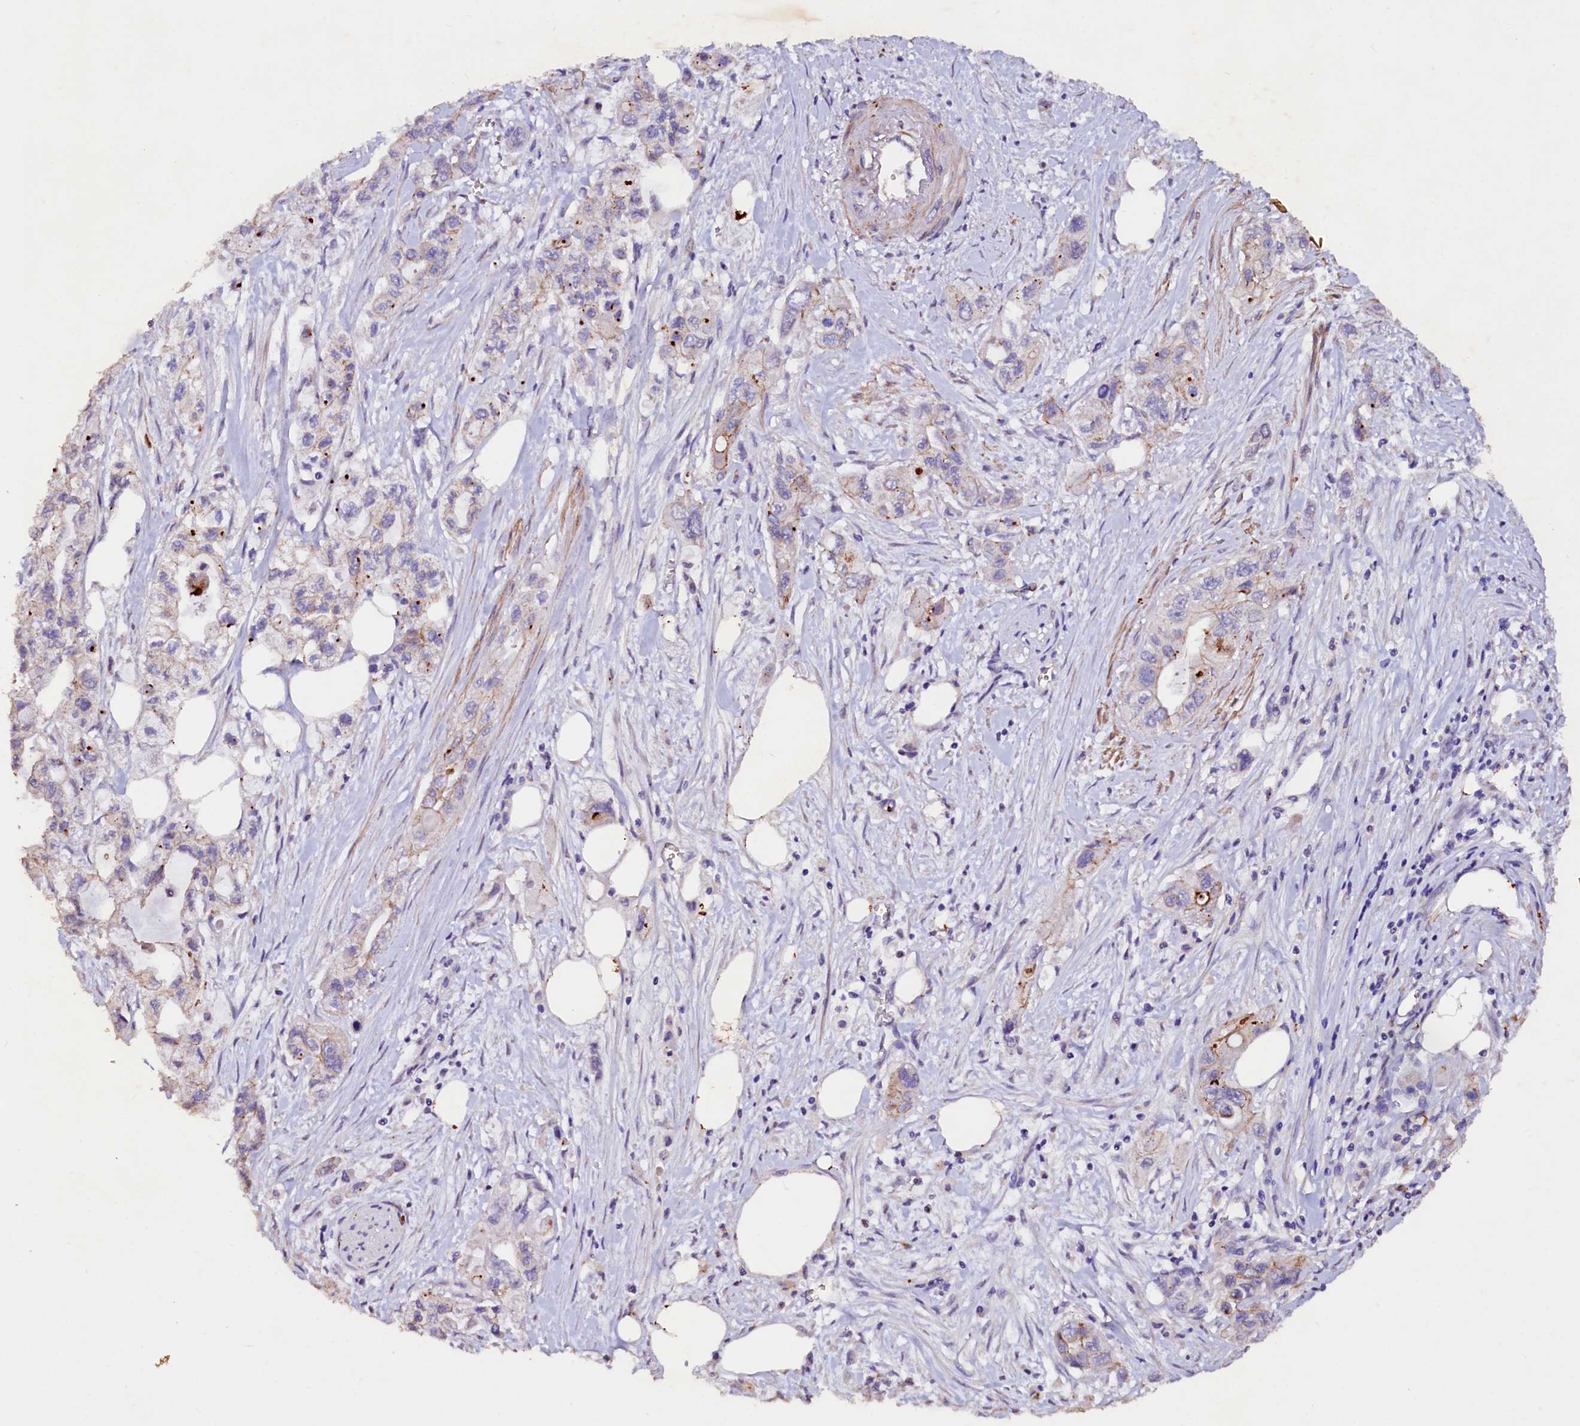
{"staining": {"intensity": "weak", "quantity": "25%-75%", "location": "cytoplasmic/membranous"}, "tissue": "pancreatic cancer", "cell_type": "Tumor cells", "image_type": "cancer", "snomed": [{"axis": "morphology", "description": "Adenocarcinoma, NOS"}, {"axis": "topography", "description": "Pancreas"}], "caption": "Tumor cells exhibit low levels of weak cytoplasmic/membranous staining in approximately 25%-75% of cells in pancreatic cancer. The protein of interest is shown in brown color, while the nuclei are stained blue.", "gene": "VPS36", "patient": {"sex": "male", "age": 75}}